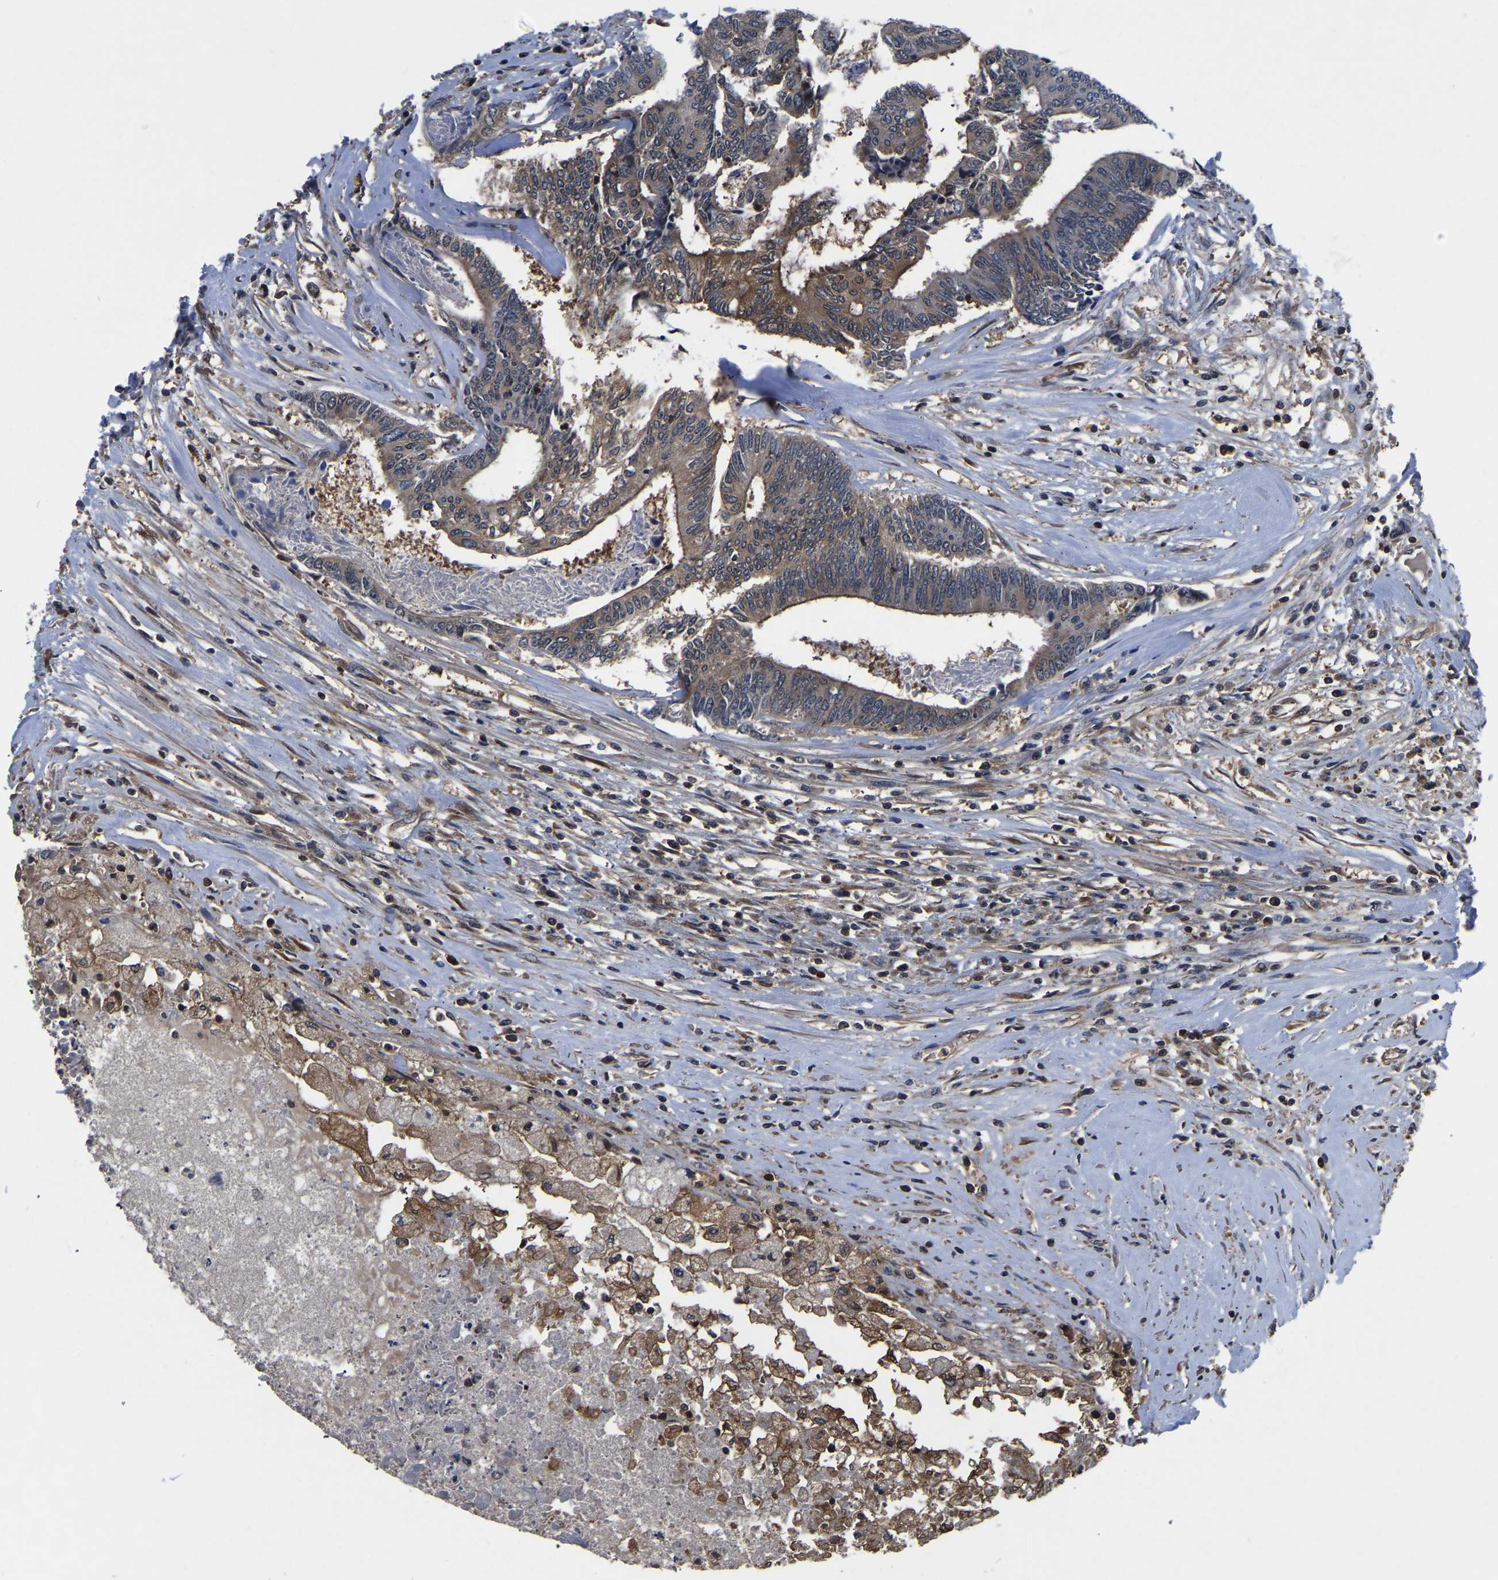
{"staining": {"intensity": "moderate", "quantity": ">75%", "location": "cytoplasmic/membranous"}, "tissue": "colorectal cancer", "cell_type": "Tumor cells", "image_type": "cancer", "snomed": [{"axis": "morphology", "description": "Adenocarcinoma, NOS"}, {"axis": "topography", "description": "Rectum"}], "caption": "This histopathology image displays colorectal cancer (adenocarcinoma) stained with immunohistochemistry (IHC) to label a protein in brown. The cytoplasmic/membranous of tumor cells show moderate positivity for the protein. Nuclei are counter-stained blue.", "gene": "FGD5", "patient": {"sex": "male", "age": 63}}